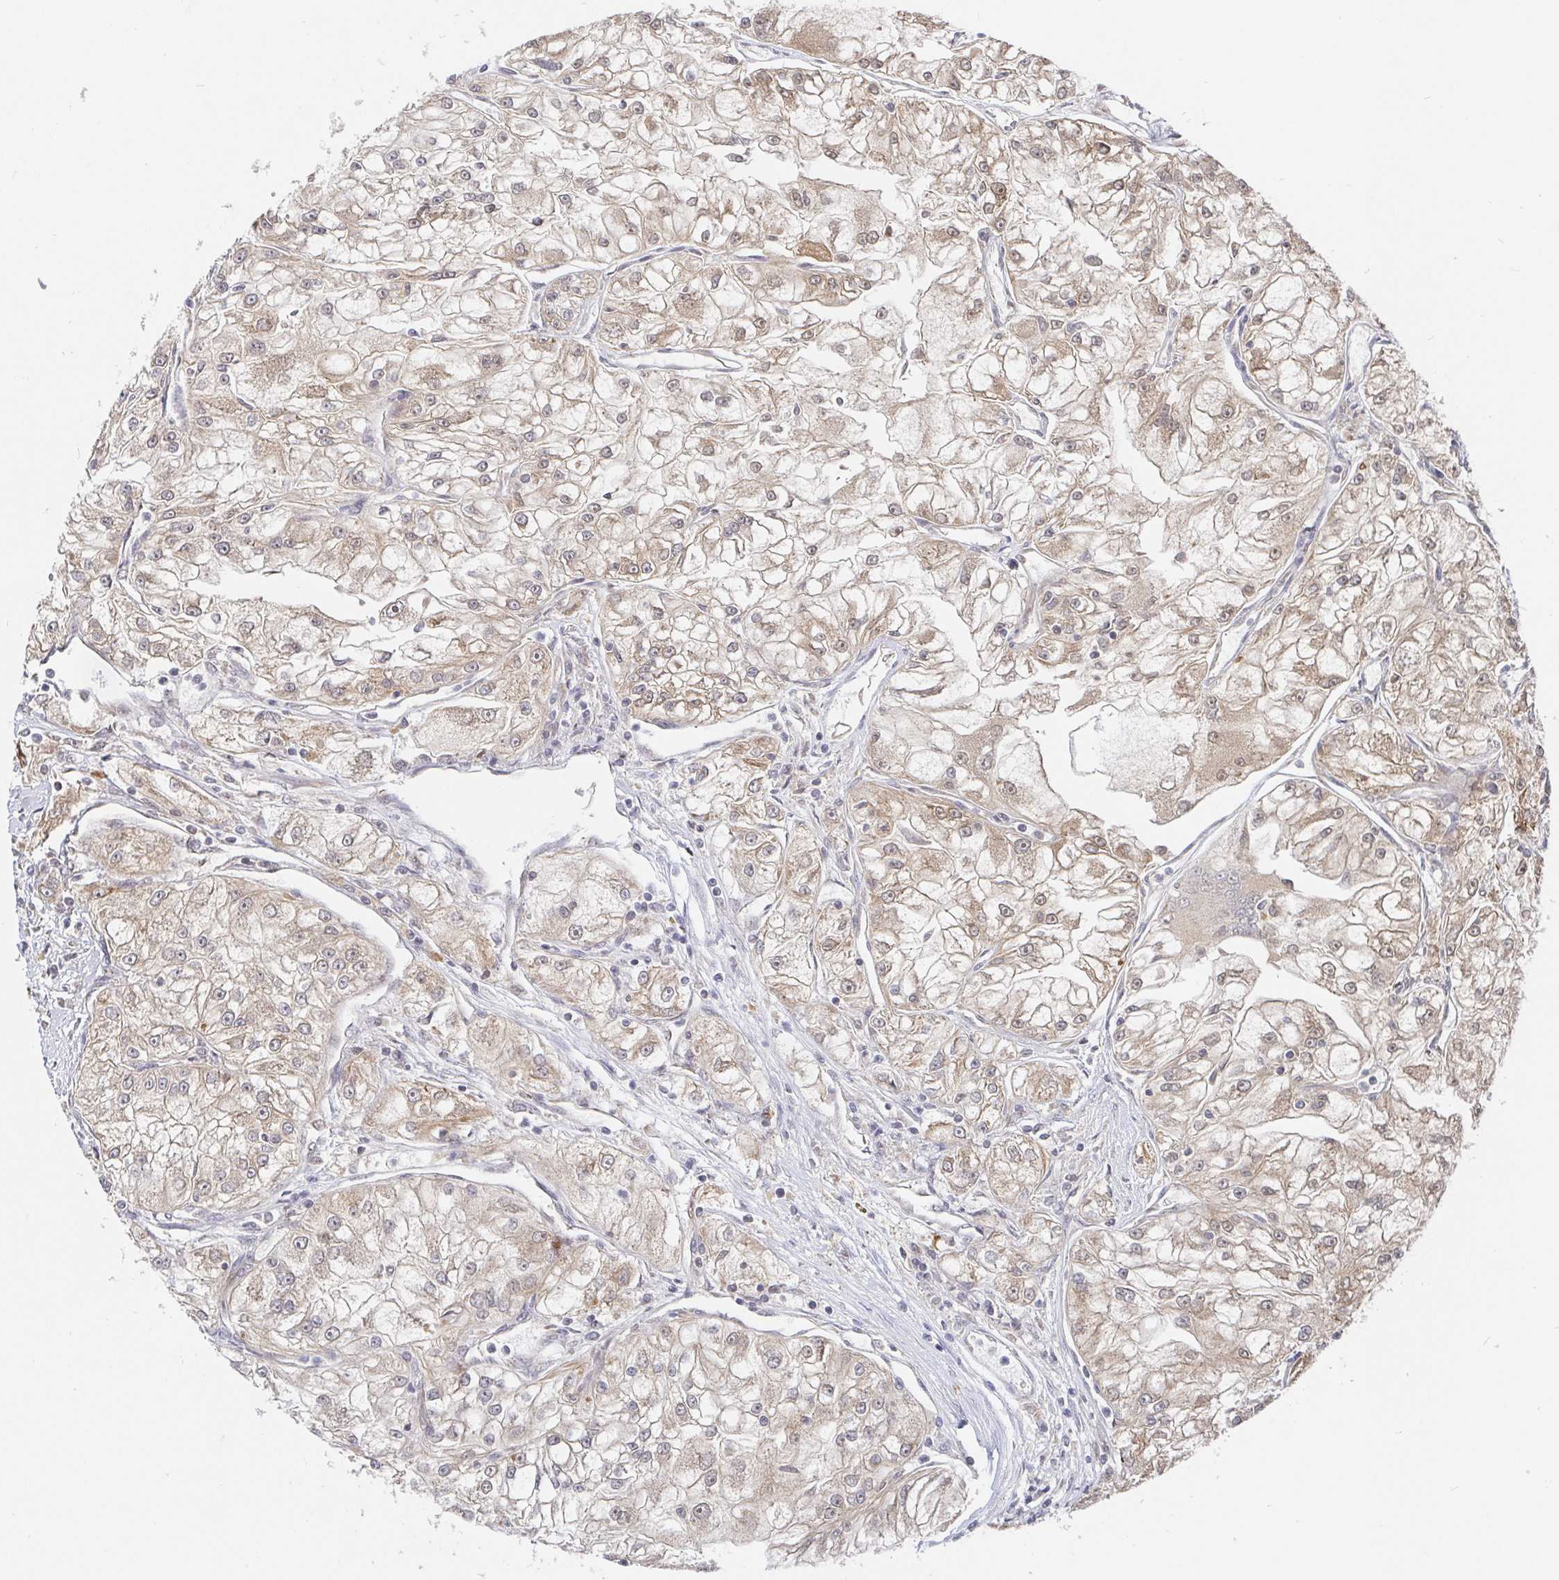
{"staining": {"intensity": "weak", "quantity": ">75%", "location": "cytoplasmic/membranous"}, "tissue": "renal cancer", "cell_type": "Tumor cells", "image_type": "cancer", "snomed": [{"axis": "morphology", "description": "Adenocarcinoma, NOS"}, {"axis": "topography", "description": "Kidney"}], "caption": "This is an image of immunohistochemistry (IHC) staining of renal cancer, which shows weak positivity in the cytoplasmic/membranous of tumor cells.", "gene": "ALG1", "patient": {"sex": "female", "age": 72}}